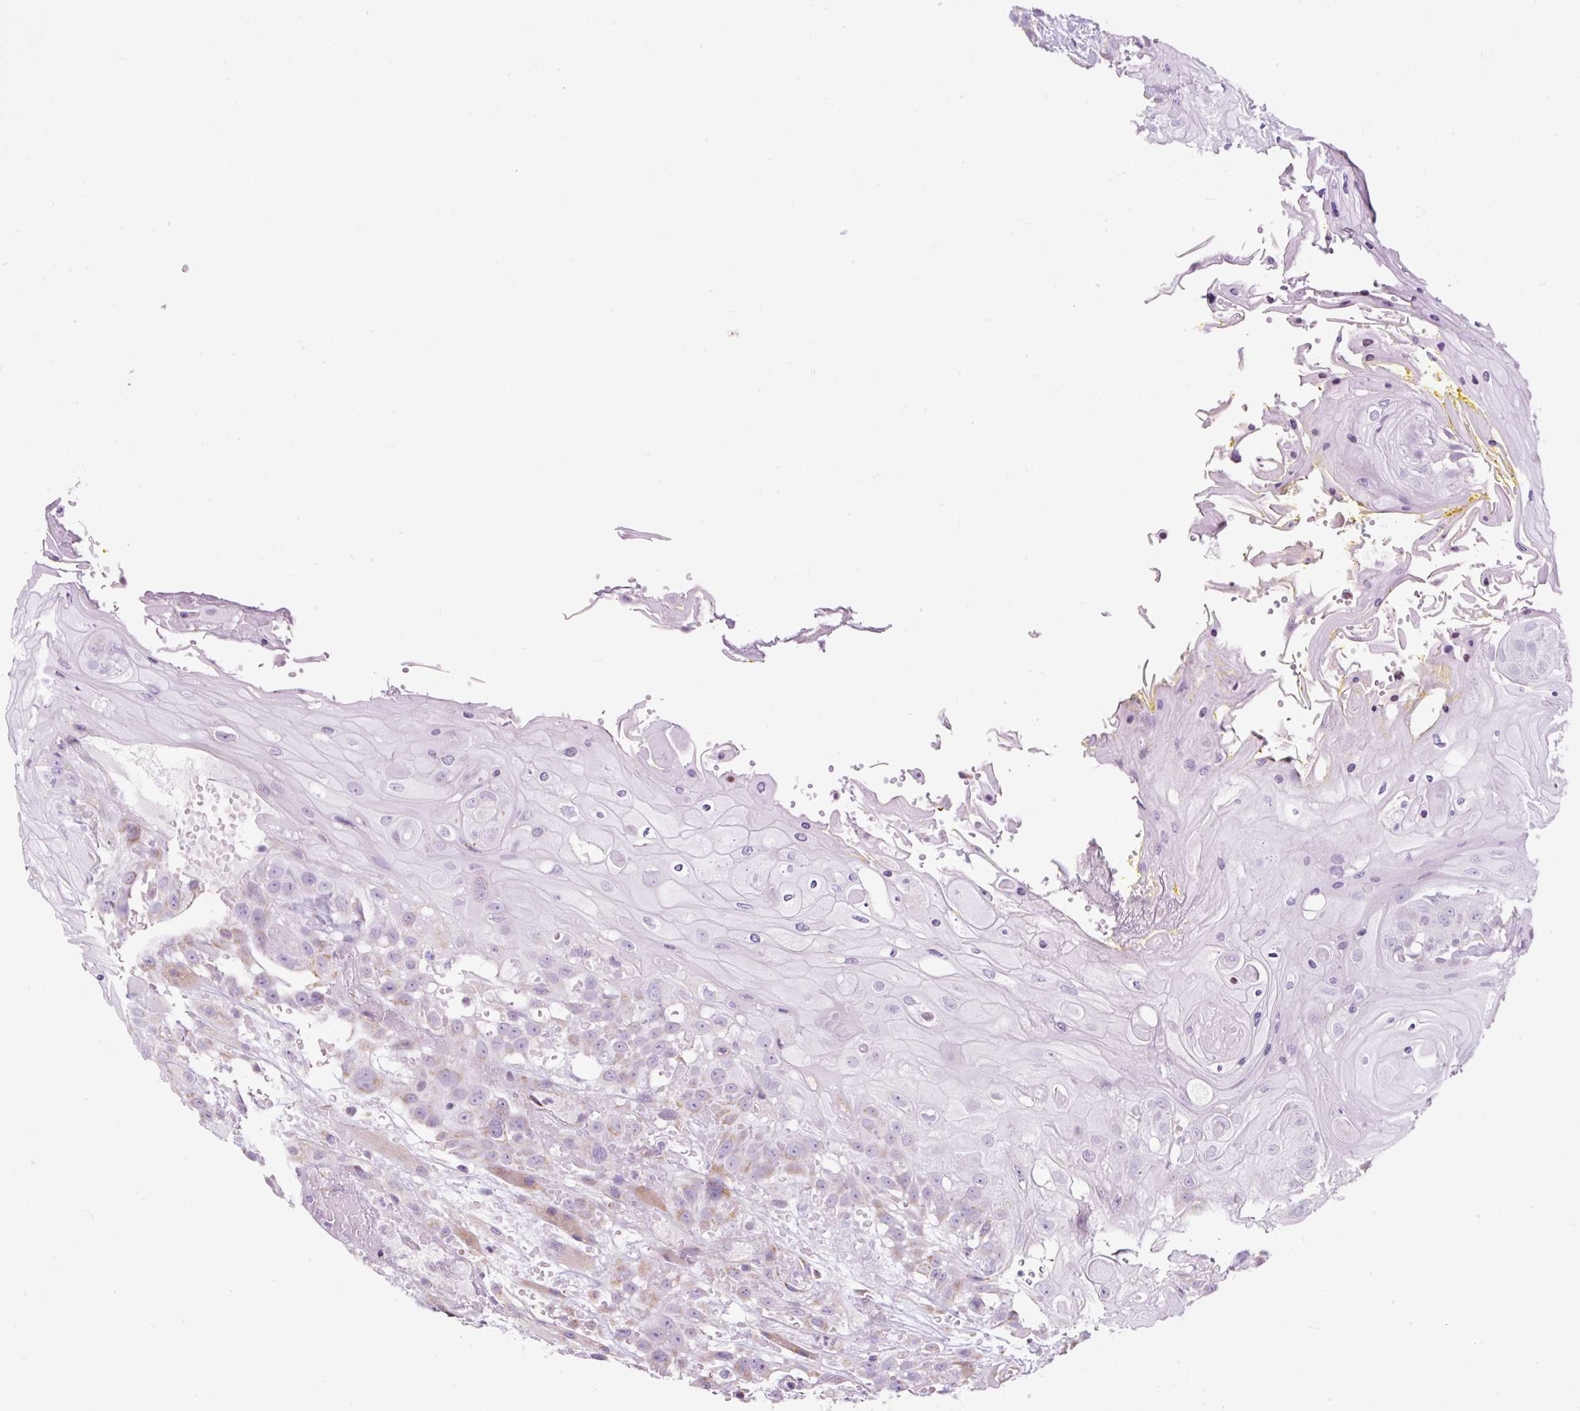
{"staining": {"intensity": "weak", "quantity": "<25%", "location": "cytoplasmic/membranous"}, "tissue": "head and neck cancer", "cell_type": "Tumor cells", "image_type": "cancer", "snomed": [{"axis": "morphology", "description": "Squamous cell carcinoma, NOS"}, {"axis": "topography", "description": "Head-Neck"}], "caption": "The IHC histopathology image has no significant positivity in tumor cells of squamous cell carcinoma (head and neck) tissue.", "gene": "FMC1", "patient": {"sex": "female", "age": 43}}